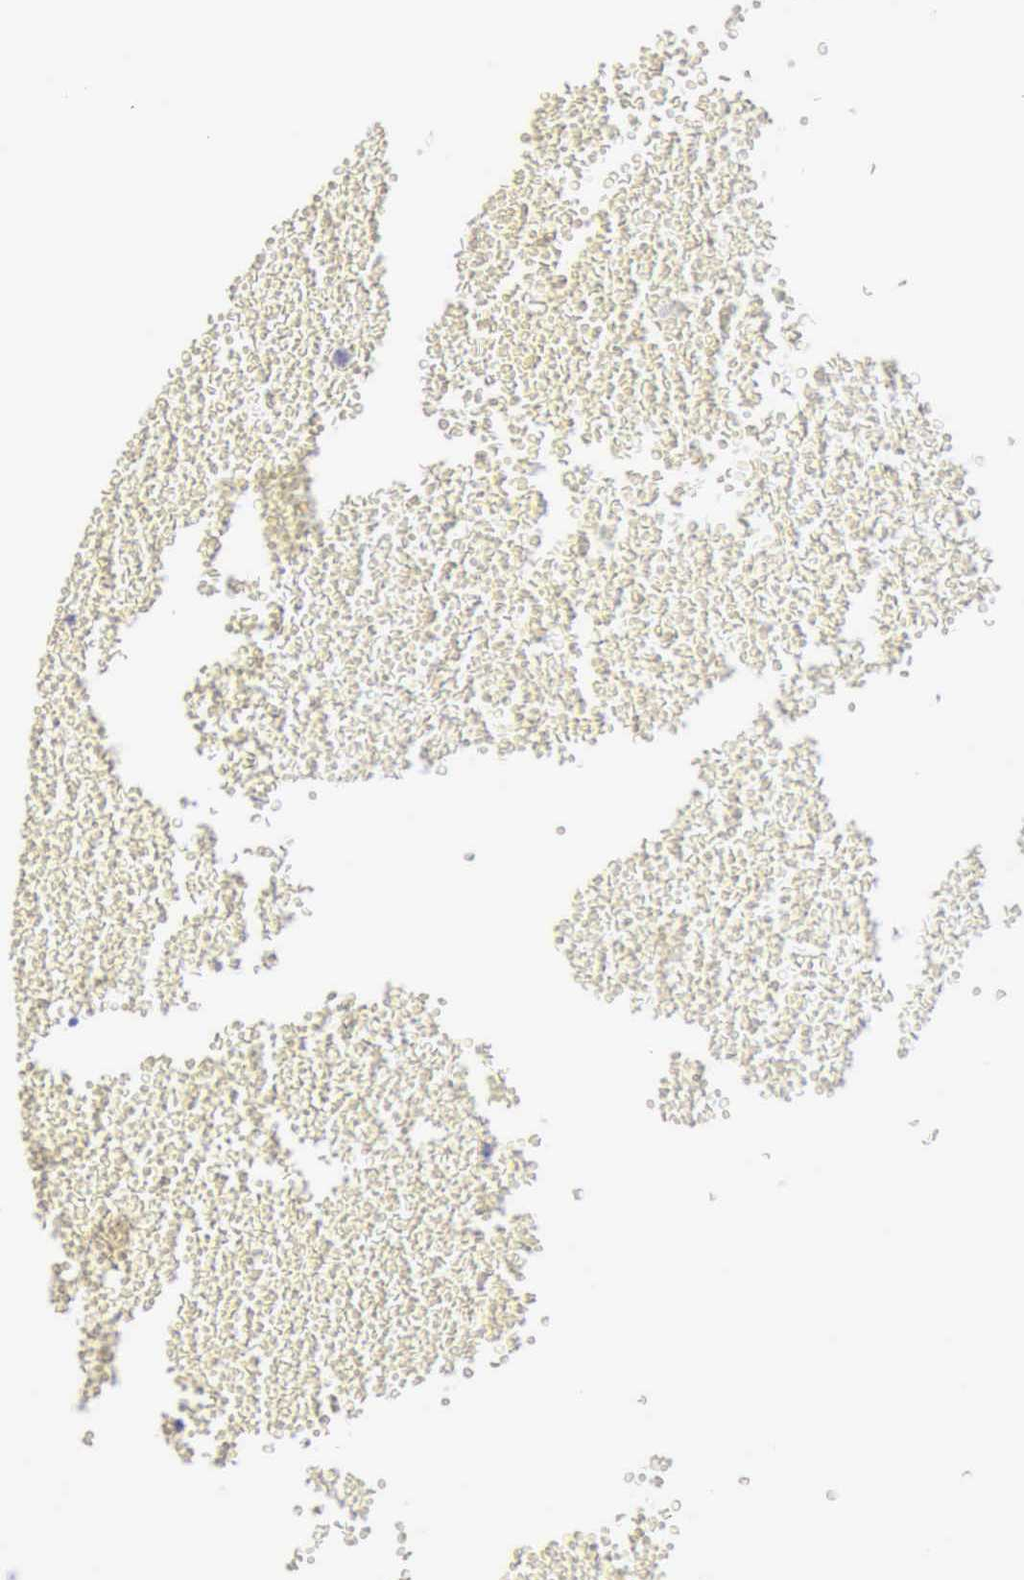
{"staining": {"intensity": "negative", "quantity": "none", "location": "none"}, "tissue": "testis cancer", "cell_type": "Tumor cells", "image_type": "cancer", "snomed": [{"axis": "morphology", "description": "Seminoma, NOS"}, {"axis": "topography", "description": "Testis"}], "caption": "Tumor cells show no significant protein positivity in testis cancer.", "gene": "RNASE1", "patient": {"sex": "male", "age": 71}}